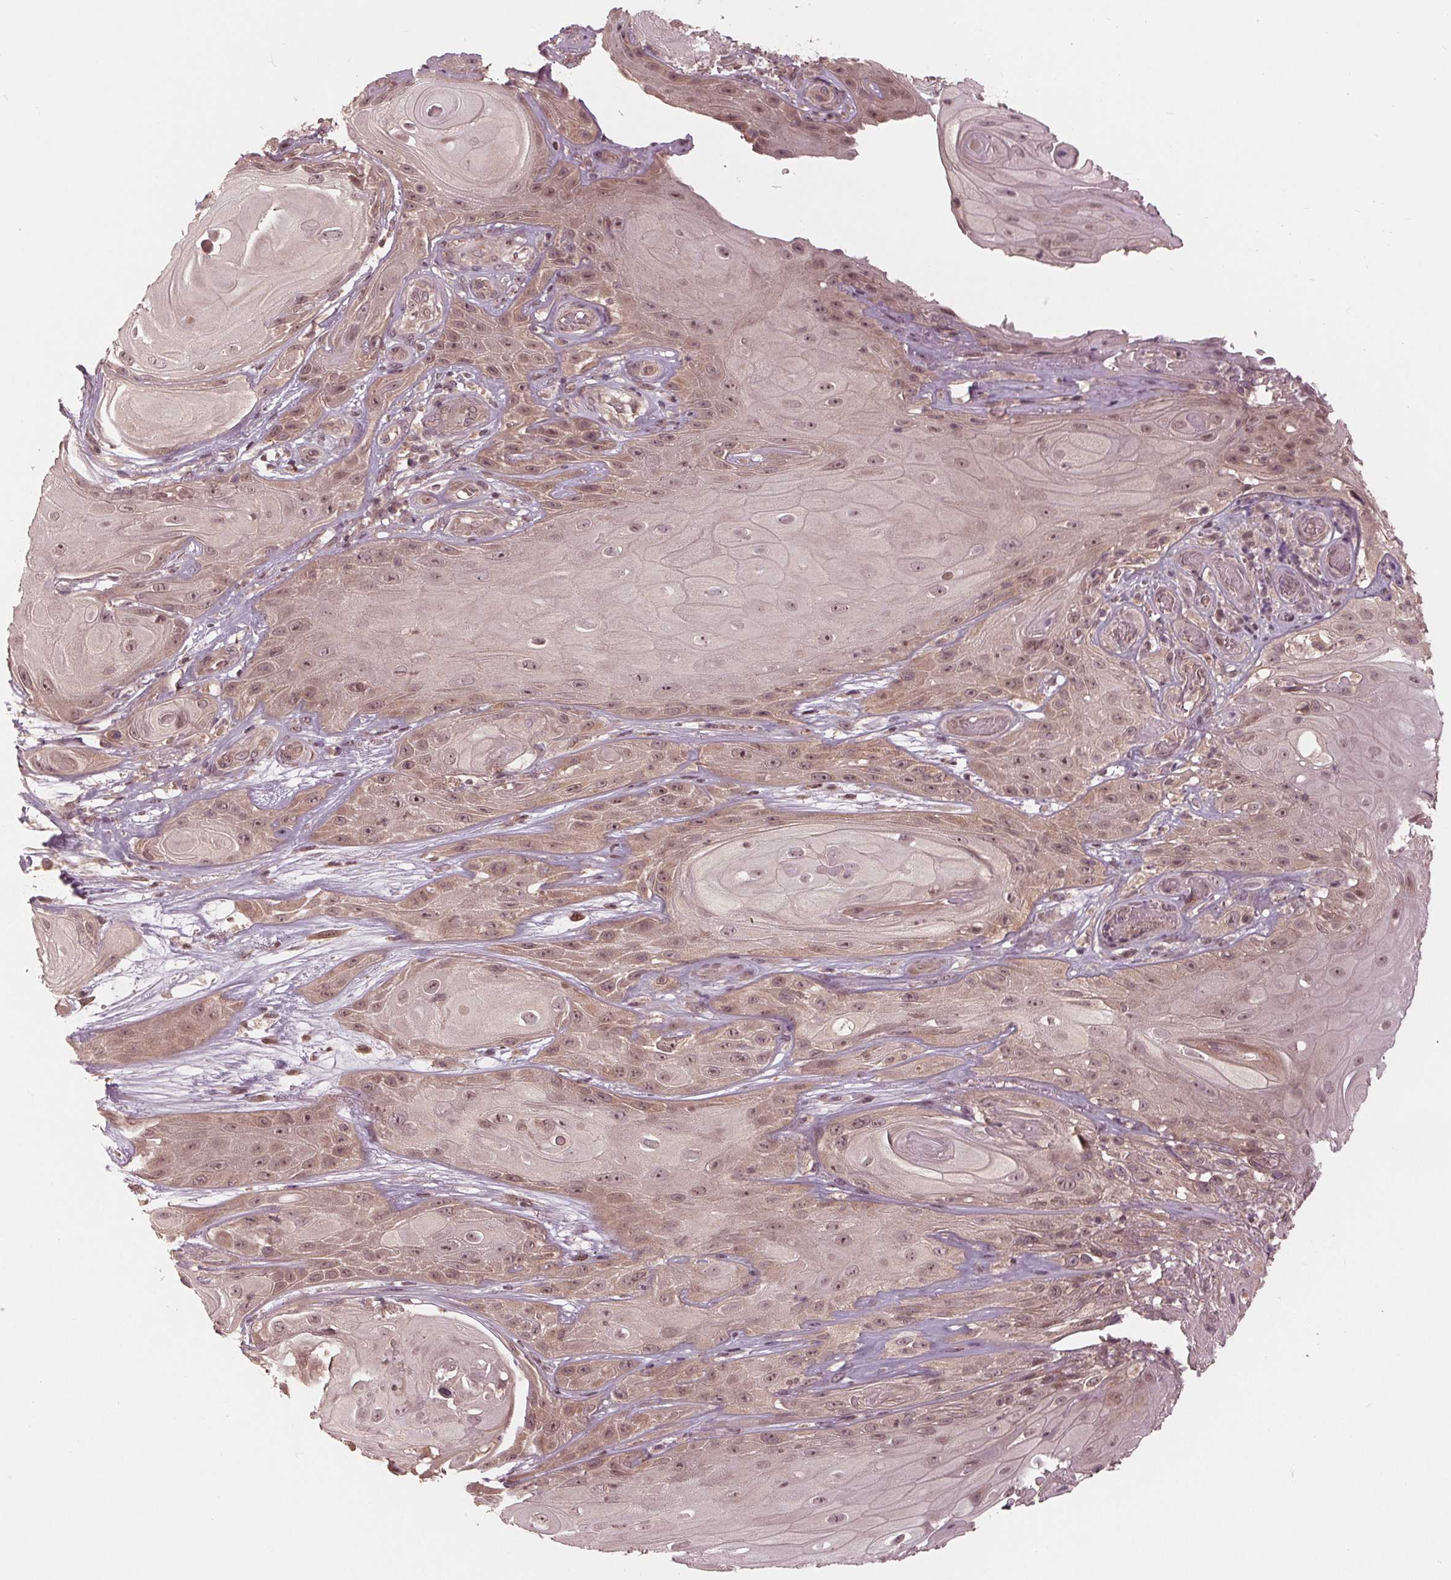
{"staining": {"intensity": "weak", "quantity": ">75%", "location": "cytoplasmic/membranous,nuclear"}, "tissue": "skin cancer", "cell_type": "Tumor cells", "image_type": "cancer", "snomed": [{"axis": "morphology", "description": "Squamous cell carcinoma, NOS"}, {"axis": "topography", "description": "Skin"}], "caption": "High-magnification brightfield microscopy of skin cancer stained with DAB (3,3'-diaminobenzidine) (brown) and counterstained with hematoxylin (blue). tumor cells exhibit weak cytoplasmic/membranous and nuclear expression is appreciated in approximately>75% of cells.", "gene": "ZNF471", "patient": {"sex": "male", "age": 62}}